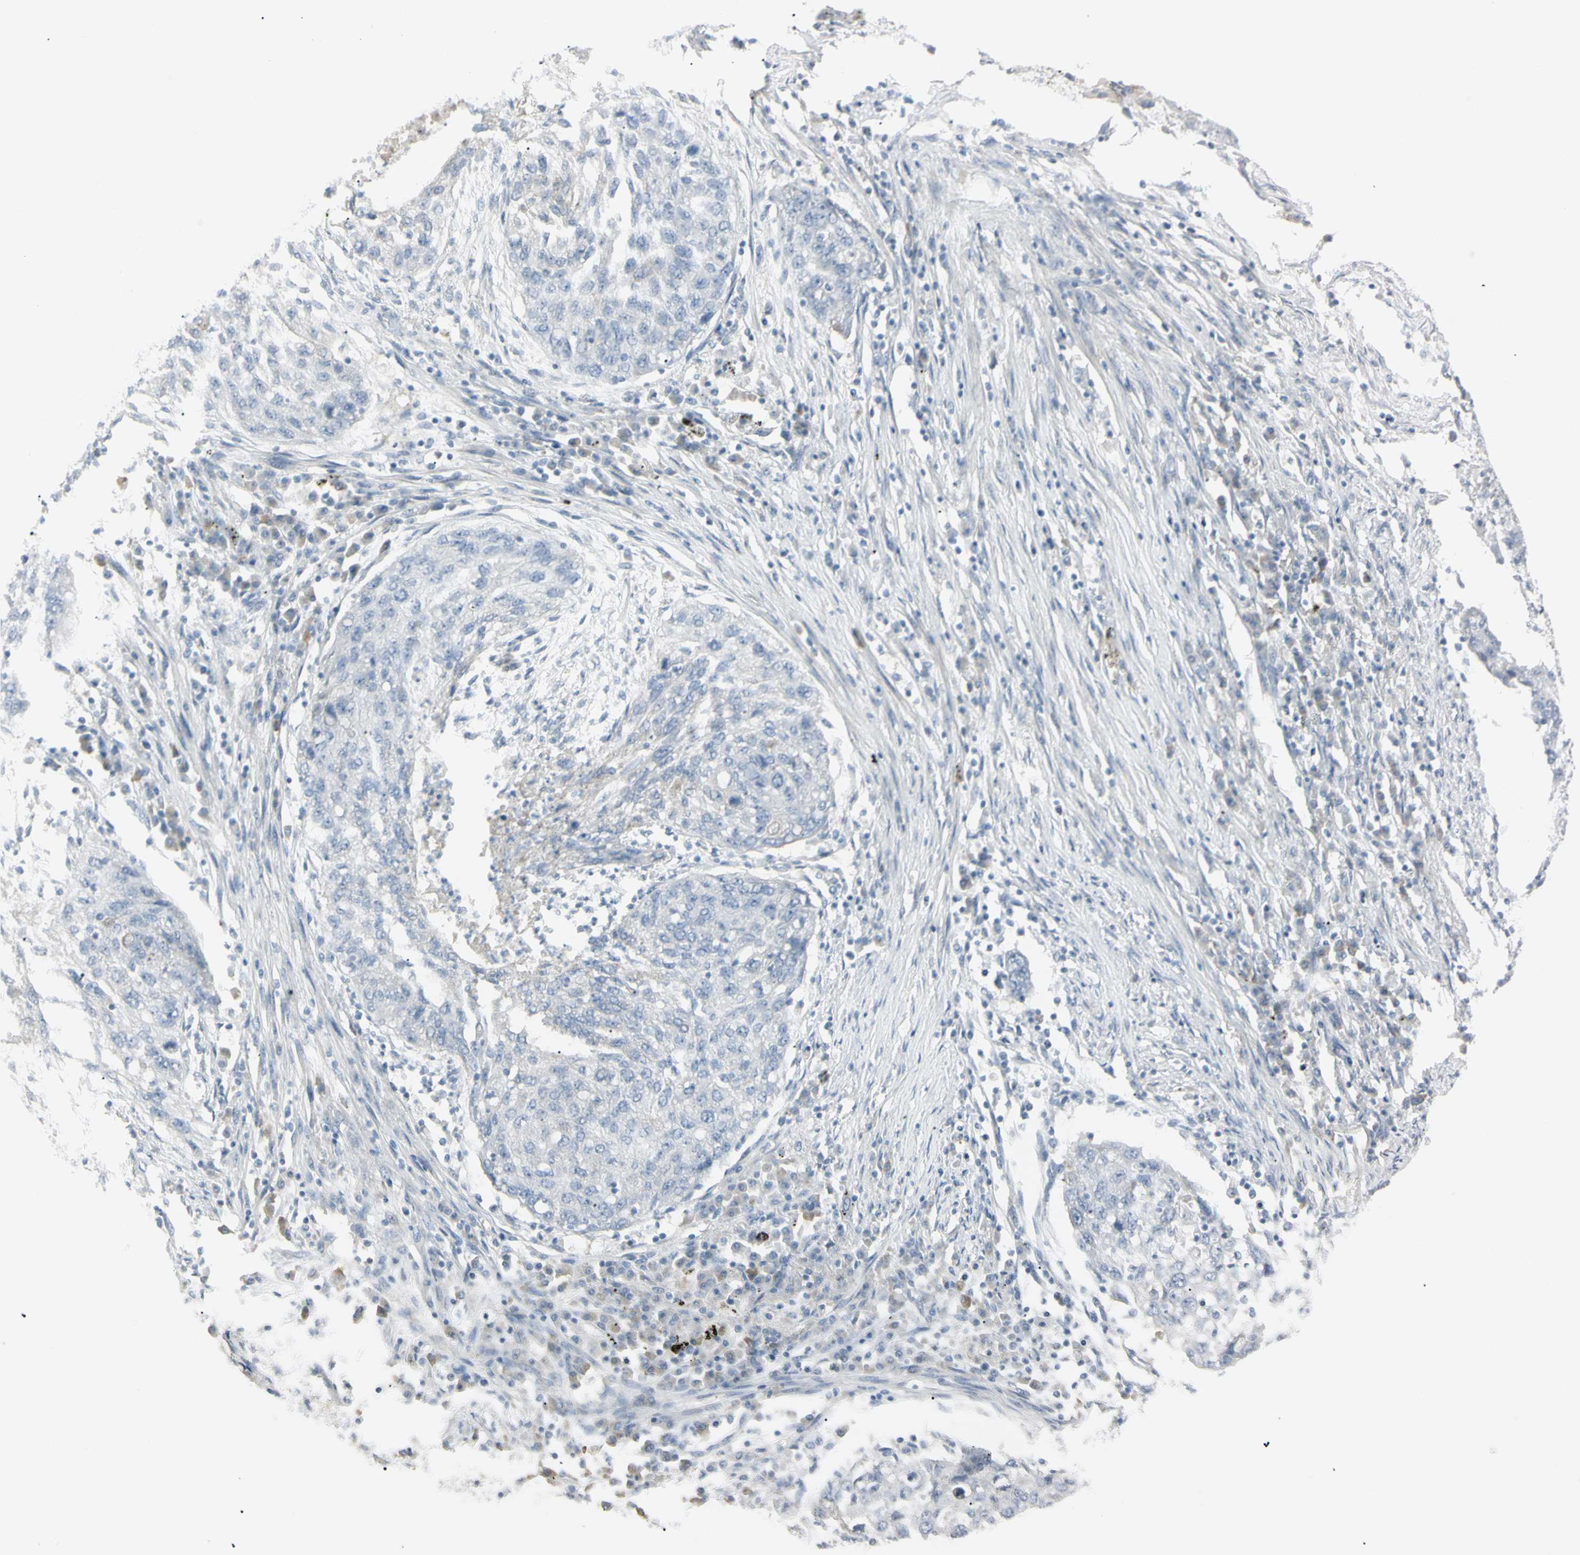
{"staining": {"intensity": "negative", "quantity": "none", "location": "none"}, "tissue": "lung cancer", "cell_type": "Tumor cells", "image_type": "cancer", "snomed": [{"axis": "morphology", "description": "Squamous cell carcinoma, NOS"}, {"axis": "topography", "description": "Lung"}], "caption": "A micrograph of human lung cancer (squamous cell carcinoma) is negative for staining in tumor cells.", "gene": "PIP", "patient": {"sex": "female", "age": 63}}